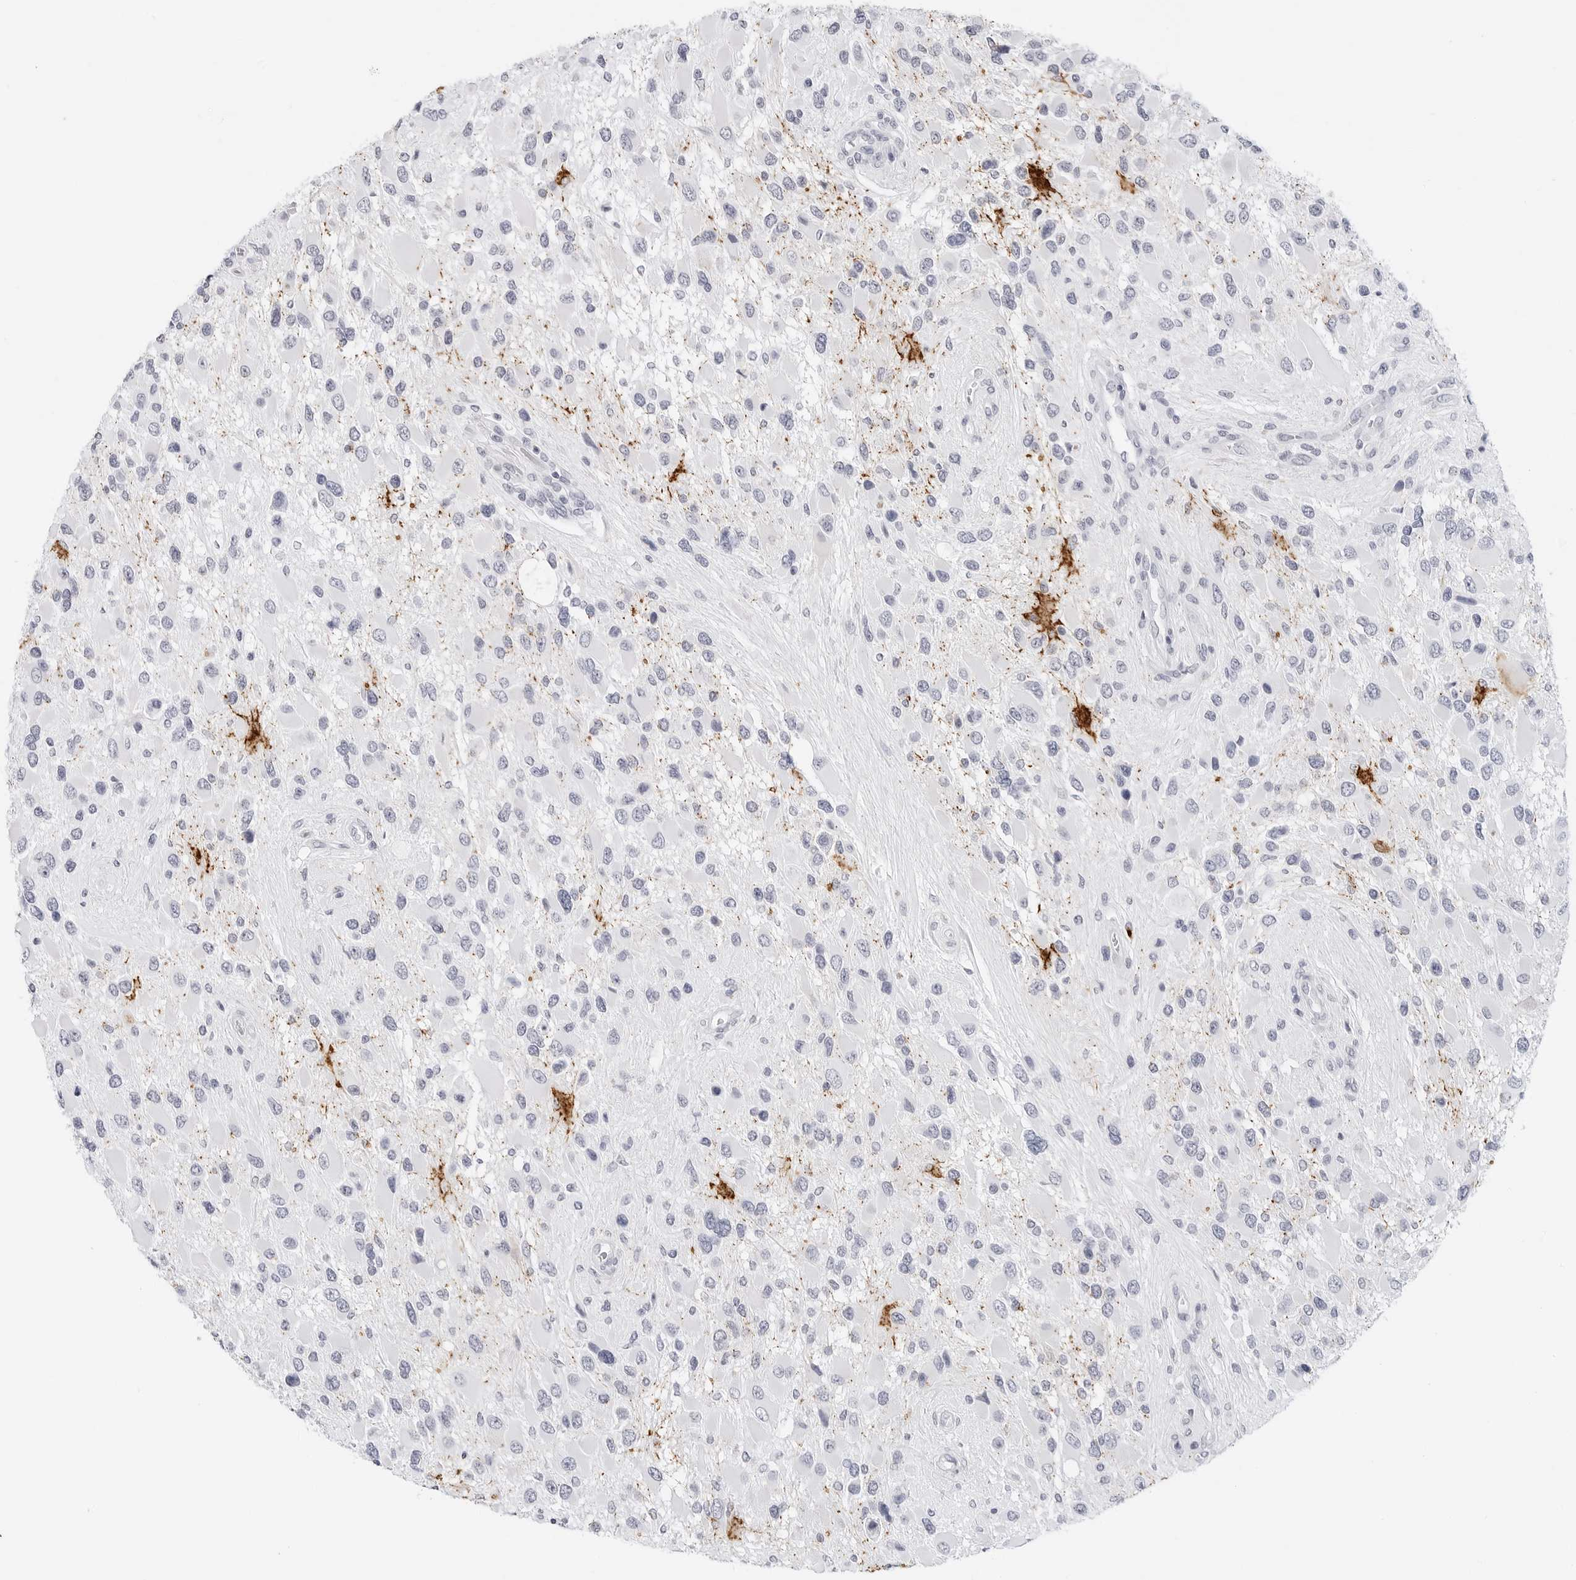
{"staining": {"intensity": "negative", "quantity": "none", "location": "none"}, "tissue": "glioma", "cell_type": "Tumor cells", "image_type": "cancer", "snomed": [{"axis": "morphology", "description": "Glioma, malignant, High grade"}, {"axis": "topography", "description": "Brain"}], "caption": "High magnification brightfield microscopy of malignant glioma (high-grade) stained with DAB (brown) and counterstained with hematoxylin (blue): tumor cells show no significant positivity. Brightfield microscopy of IHC stained with DAB (brown) and hematoxylin (blue), captured at high magnification.", "gene": "HSPB7", "patient": {"sex": "male", "age": 53}}